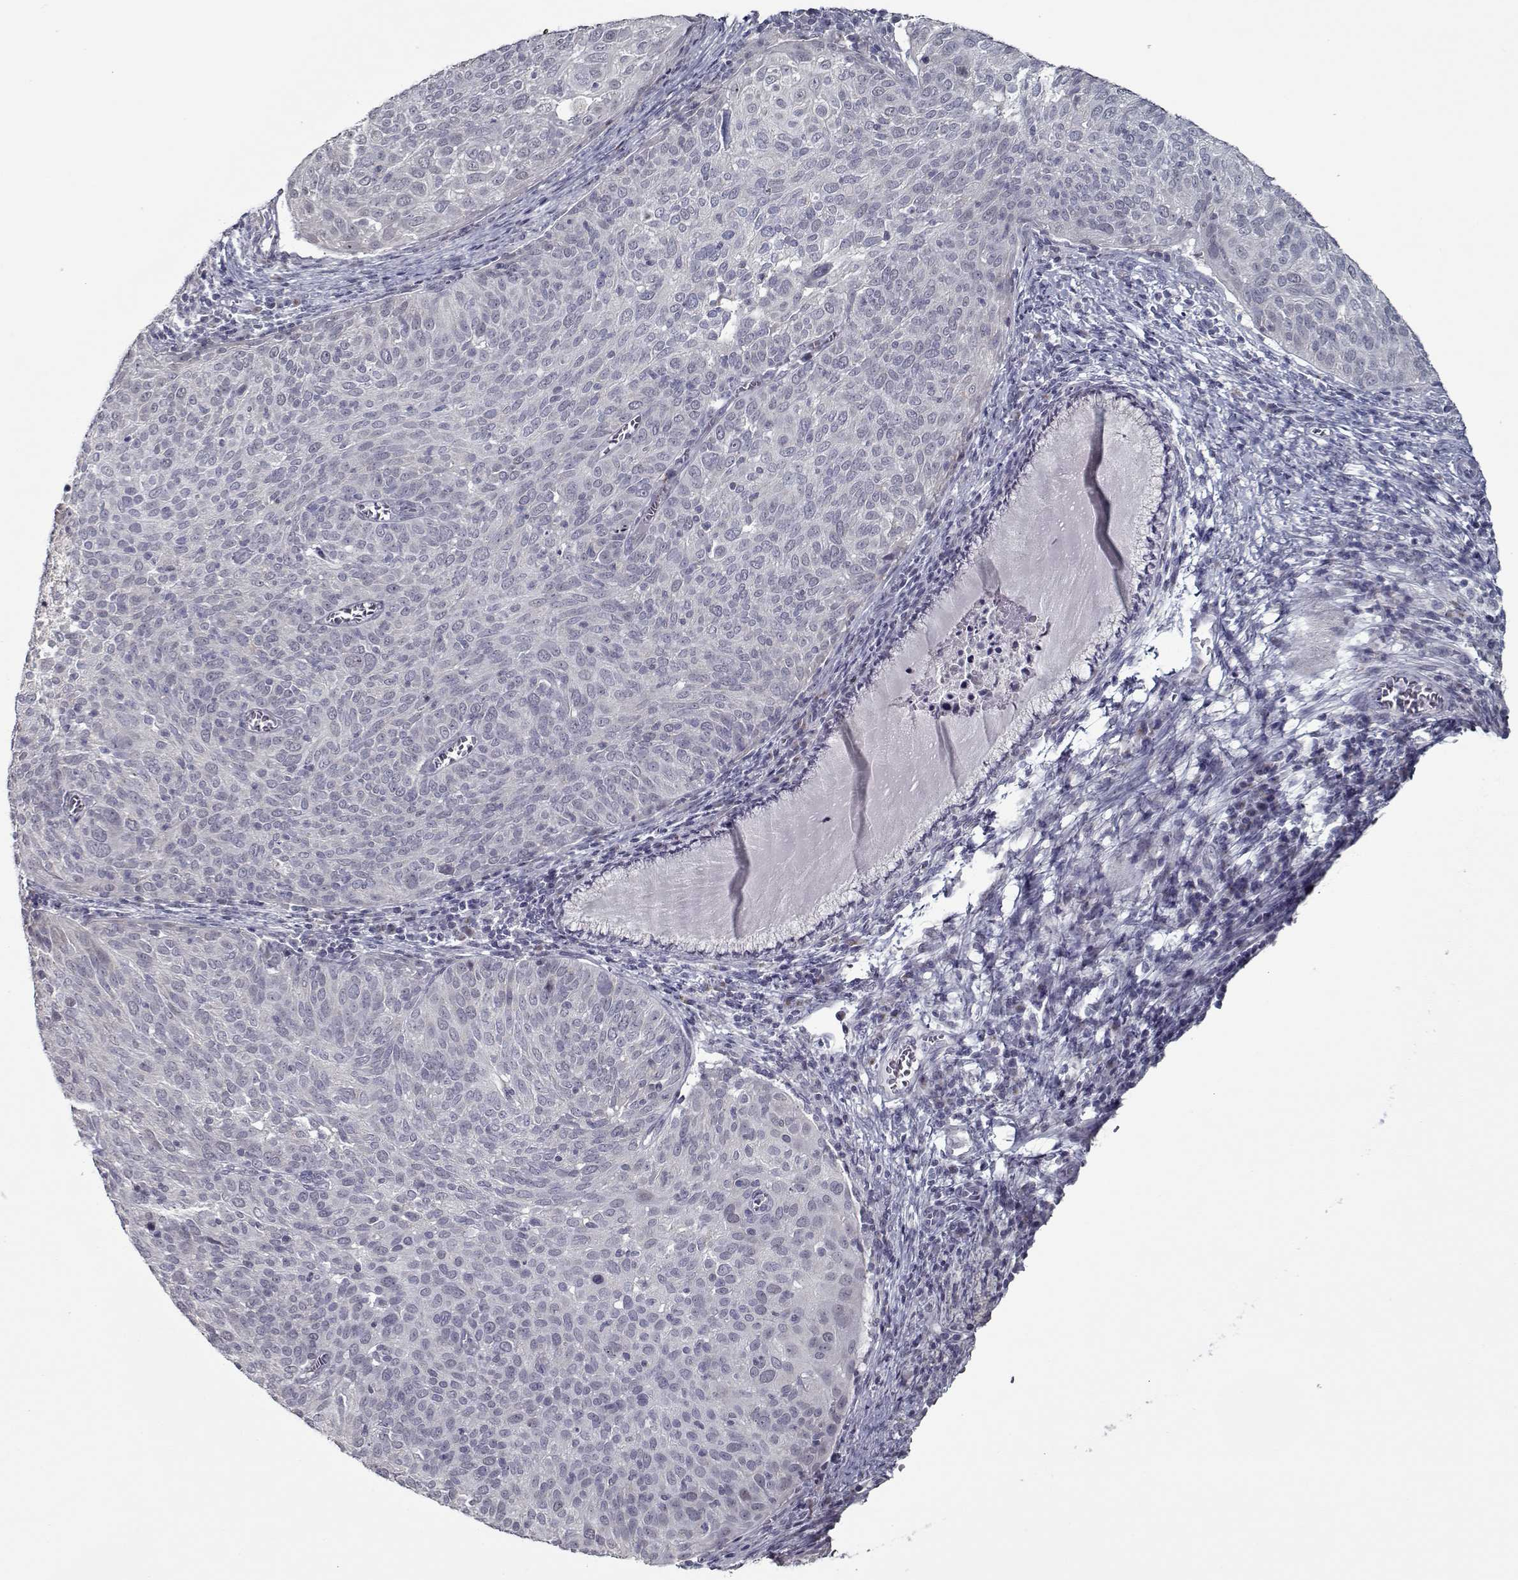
{"staining": {"intensity": "negative", "quantity": "none", "location": "none"}, "tissue": "cervical cancer", "cell_type": "Tumor cells", "image_type": "cancer", "snomed": [{"axis": "morphology", "description": "Squamous cell carcinoma, NOS"}, {"axis": "topography", "description": "Cervix"}], "caption": "A high-resolution image shows immunohistochemistry (IHC) staining of cervical cancer (squamous cell carcinoma), which reveals no significant expression in tumor cells.", "gene": "SEC16B", "patient": {"sex": "female", "age": 39}}